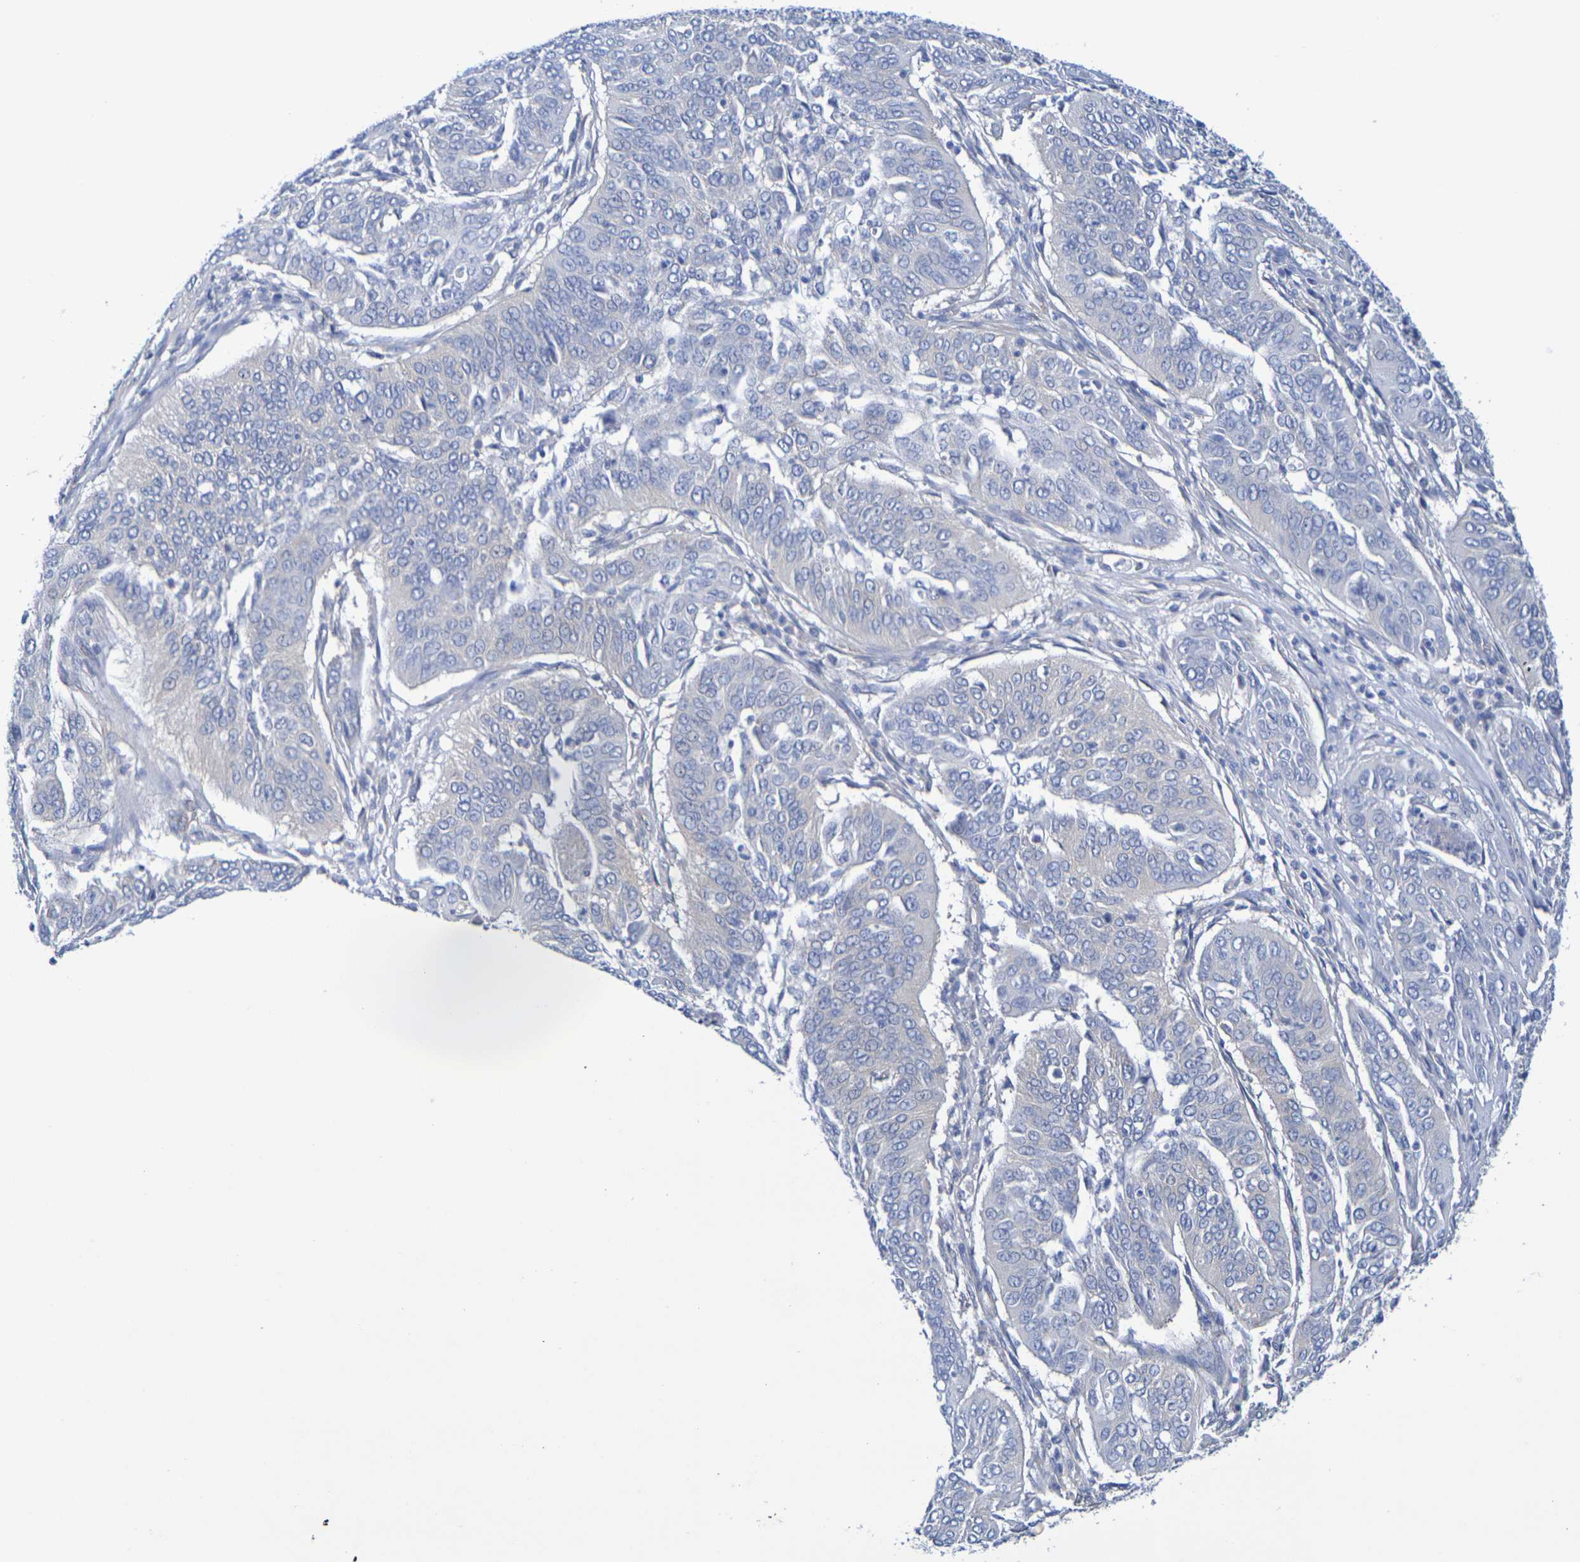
{"staining": {"intensity": "negative", "quantity": "none", "location": "none"}, "tissue": "cervical cancer", "cell_type": "Tumor cells", "image_type": "cancer", "snomed": [{"axis": "morphology", "description": "Normal tissue, NOS"}, {"axis": "morphology", "description": "Squamous cell carcinoma, NOS"}, {"axis": "topography", "description": "Cervix"}], "caption": "Tumor cells are negative for brown protein staining in squamous cell carcinoma (cervical).", "gene": "TMCC3", "patient": {"sex": "female", "age": 39}}